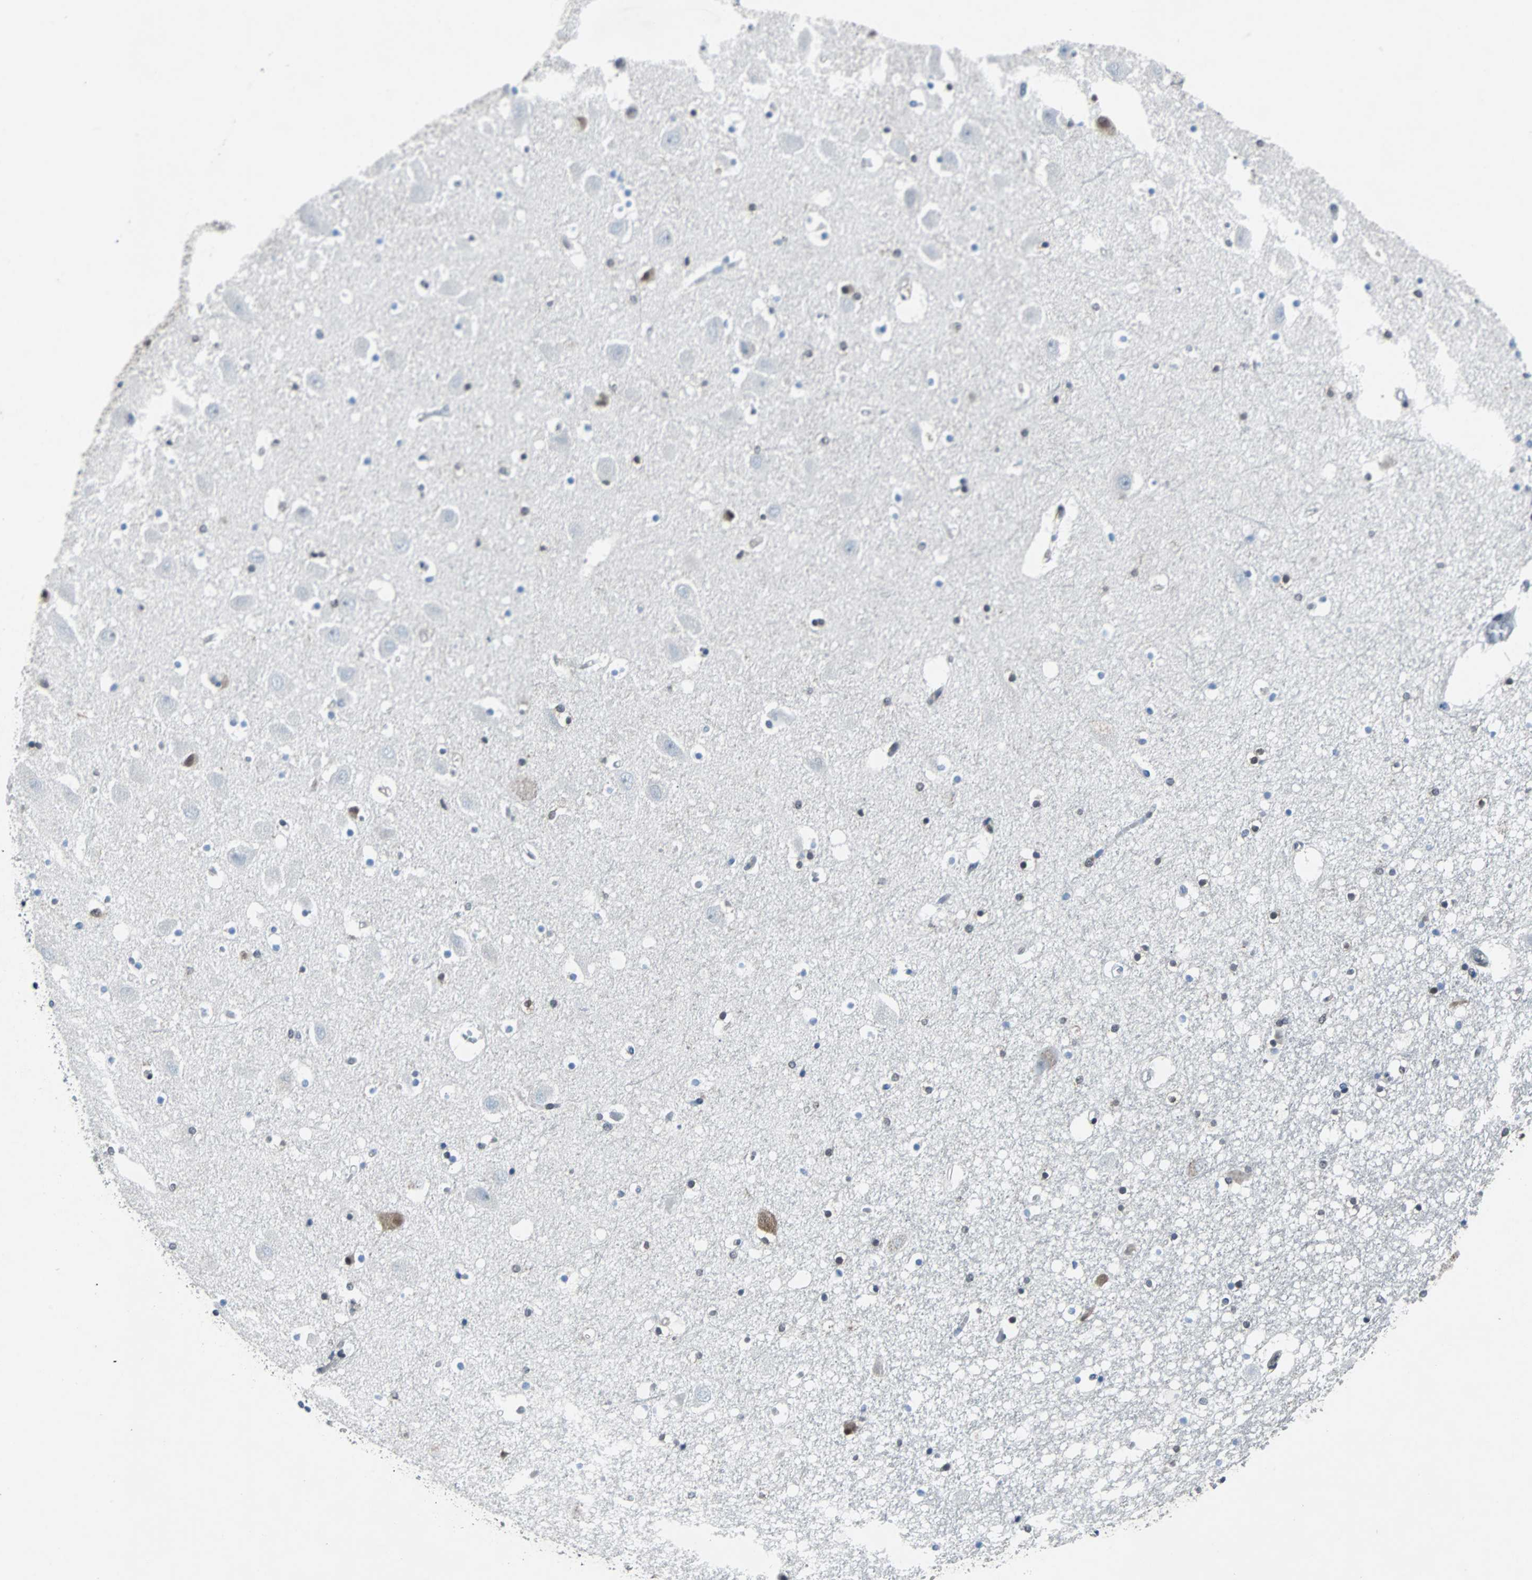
{"staining": {"intensity": "weak", "quantity": "<25%", "location": "cytoplasmic/membranous,nuclear"}, "tissue": "hippocampus", "cell_type": "Glial cells", "image_type": "normal", "snomed": [{"axis": "morphology", "description": "Normal tissue, NOS"}, {"axis": "topography", "description": "Hippocampus"}], "caption": "Human hippocampus stained for a protein using immunohistochemistry exhibits no expression in glial cells.", "gene": "MAP2K6", "patient": {"sex": "male", "age": 45}}